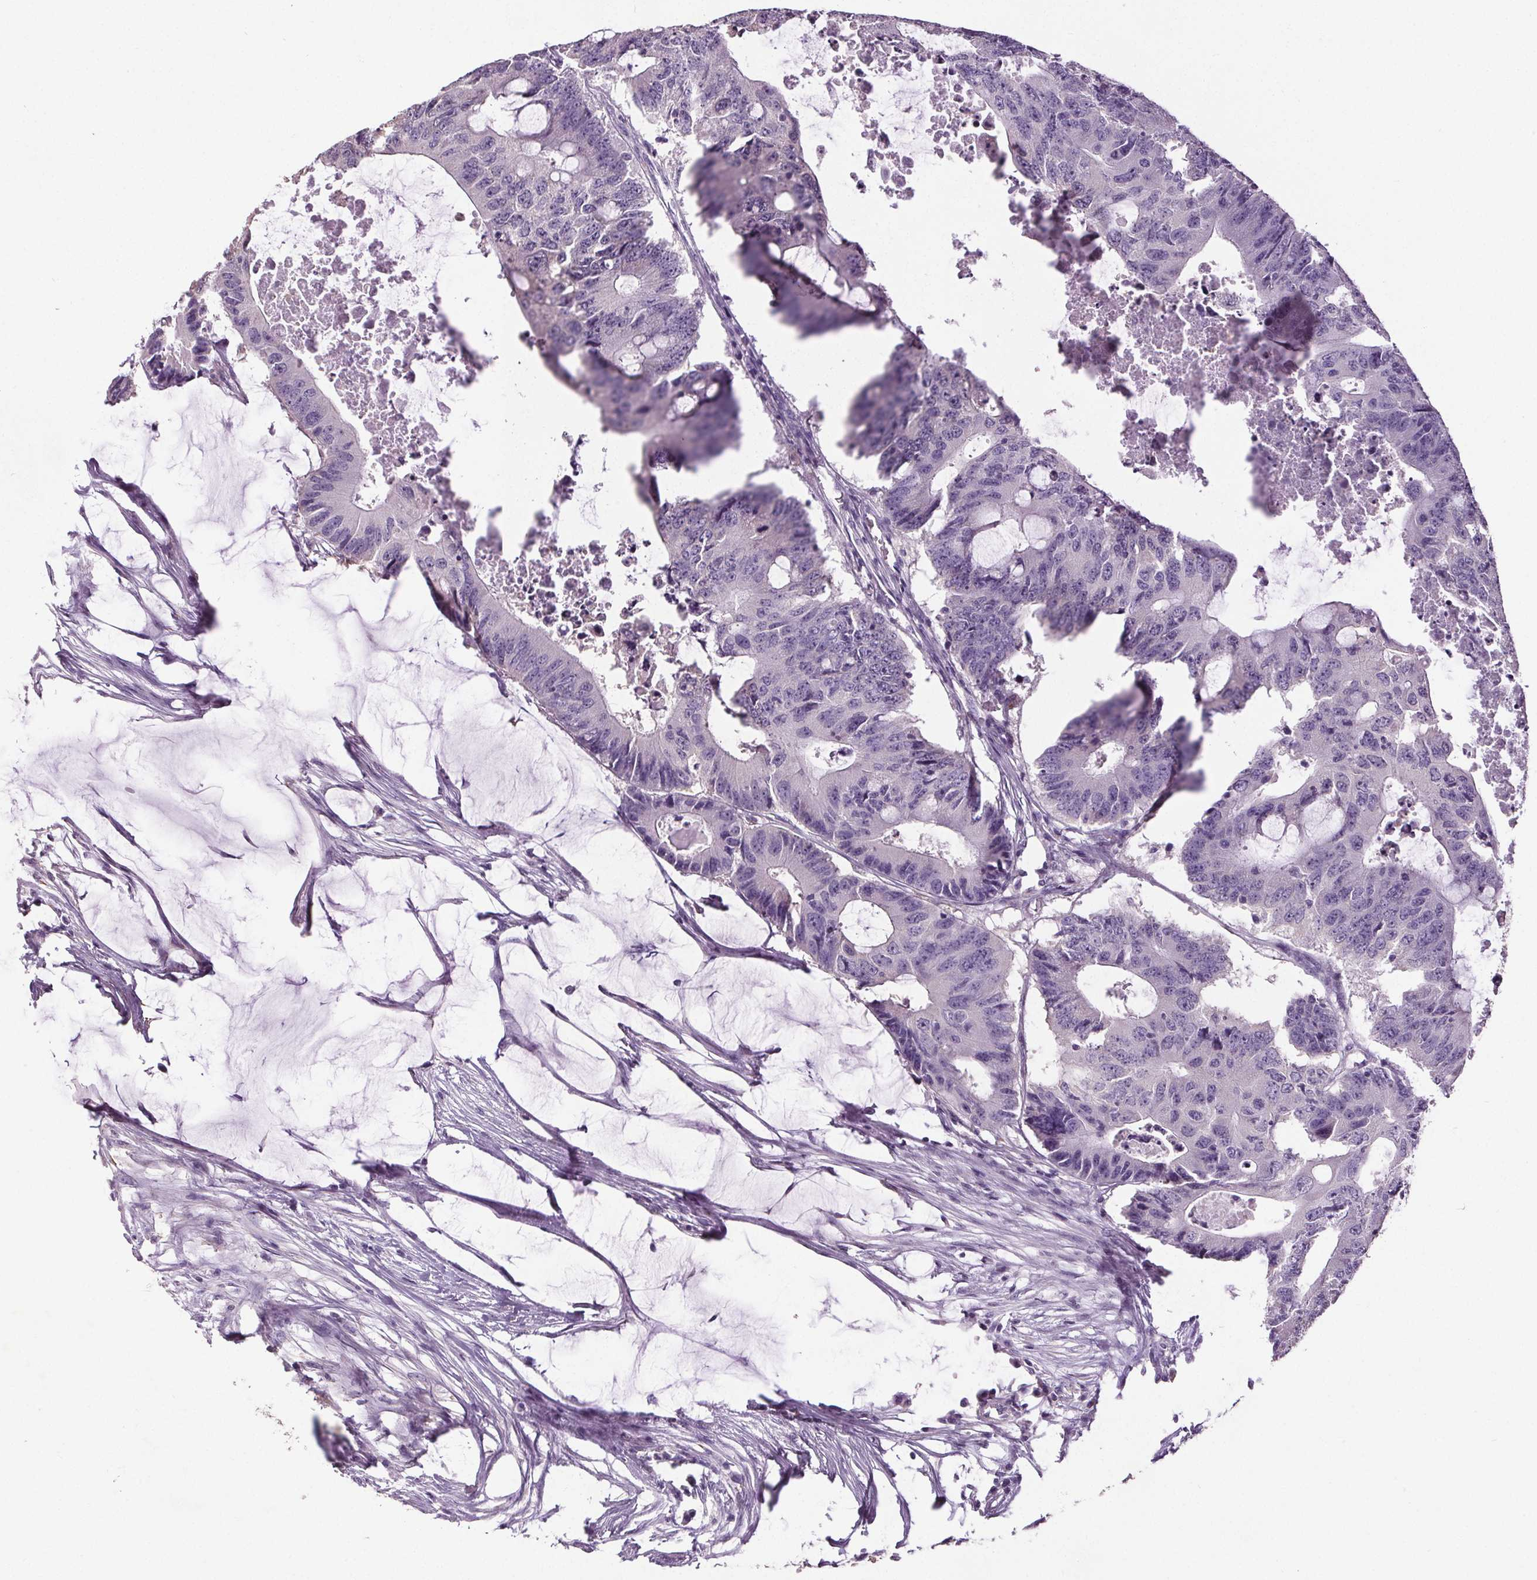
{"staining": {"intensity": "negative", "quantity": "none", "location": "none"}, "tissue": "colorectal cancer", "cell_type": "Tumor cells", "image_type": "cancer", "snomed": [{"axis": "morphology", "description": "Adenocarcinoma, NOS"}, {"axis": "topography", "description": "Colon"}], "caption": "DAB (3,3'-diaminobenzidine) immunohistochemical staining of human colorectal cancer (adenocarcinoma) reveals no significant expression in tumor cells. Nuclei are stained in blue.", "gene": "GPIHBP1", "patient": {"sex": "male", "age": 71}}